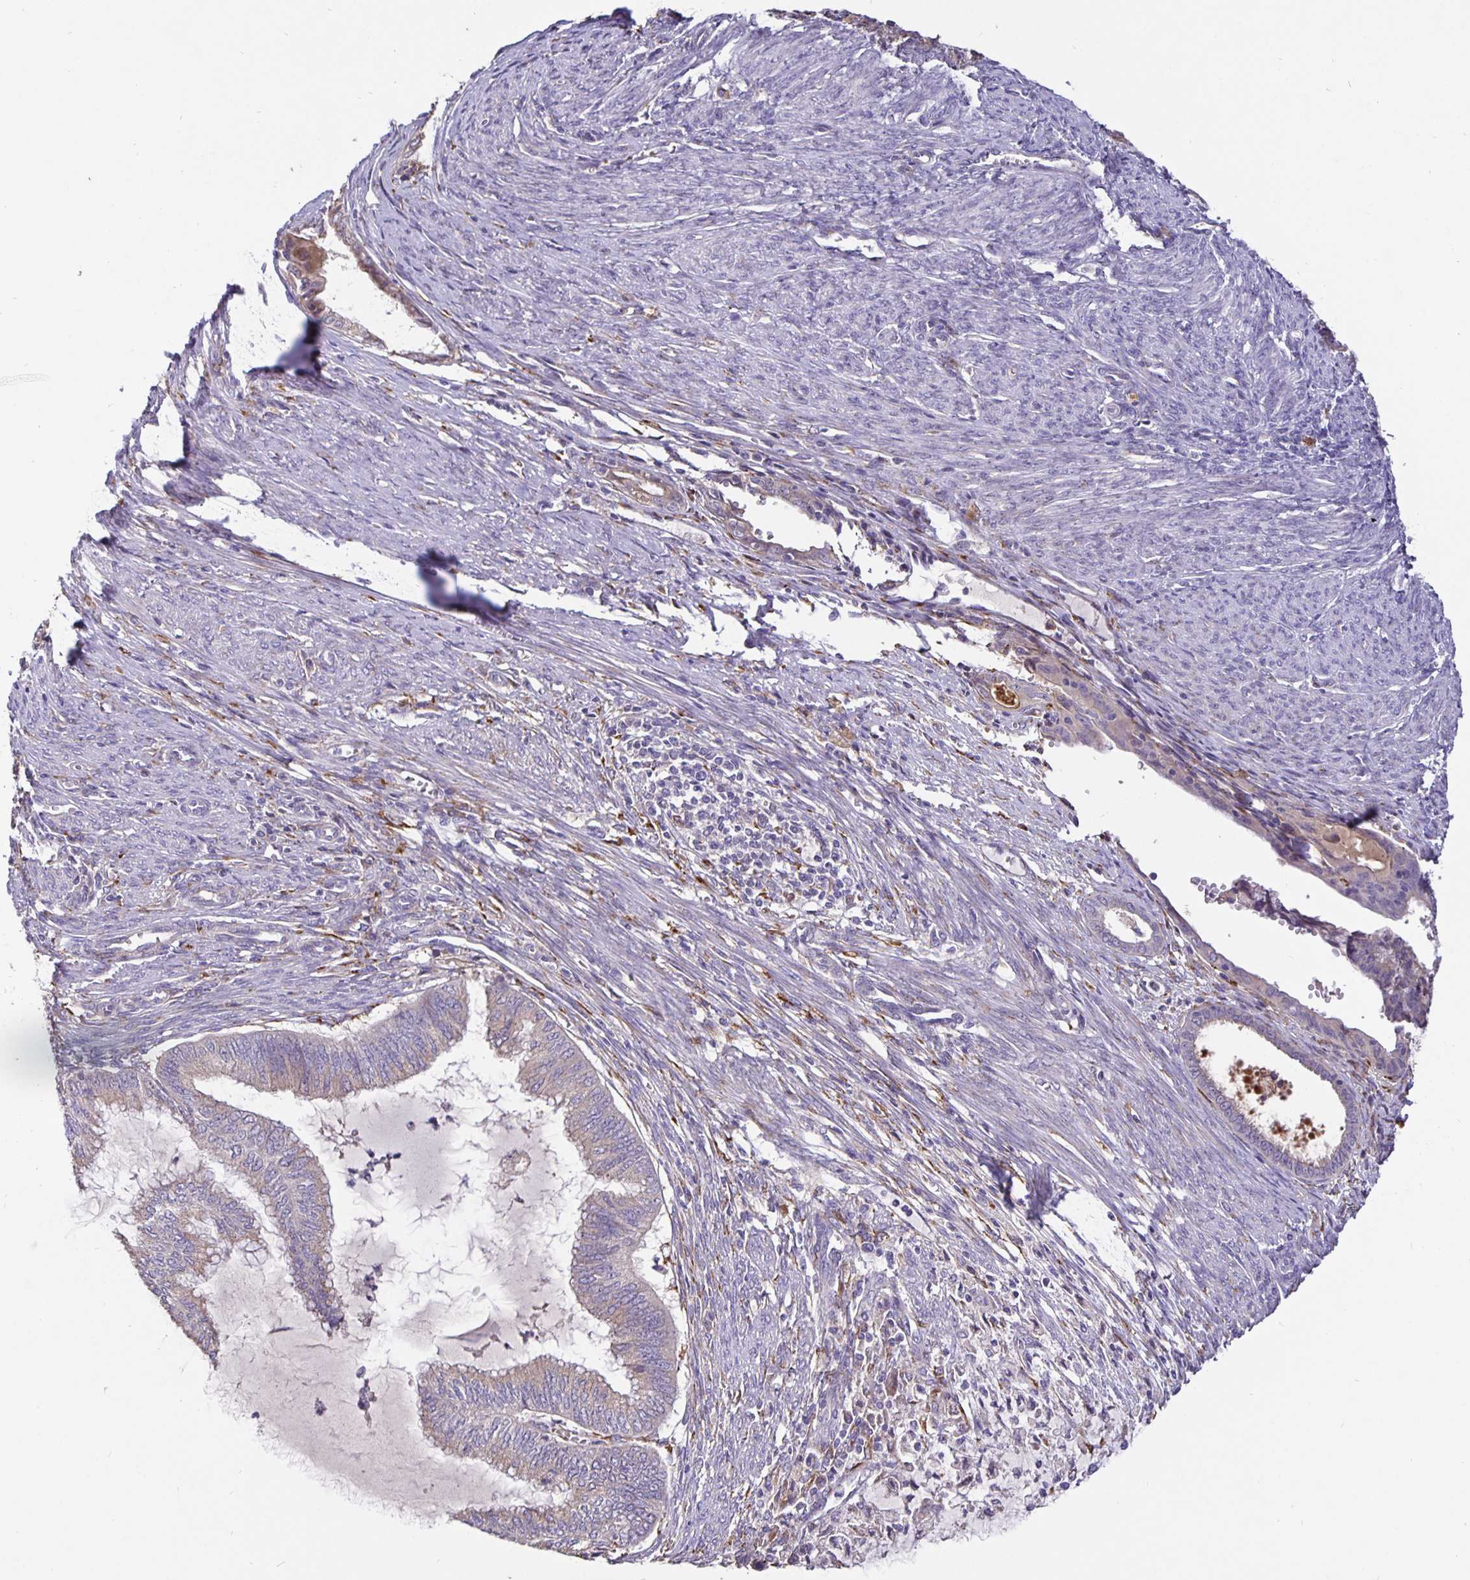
{"staining": {"intensity": "negative", "quantity": "none", "location": "none"}, "tissue": "endometrial cancer", "cell_type": "Tumor cells", "image_type": "cancer", "snomed": [{"axis": "morphology", "description": "Adenocarcinoma, NOS"}, {"axis": "topography", "description": "Endometrium"}], "caption": "Immunohistochemistry (IHC) photomicrograph of endometrial cancer stained for a protein (brown), which exhibits no staining in tumor cells.", "gene": "EML6", "patient": {"sex": "female", "age": 79}}